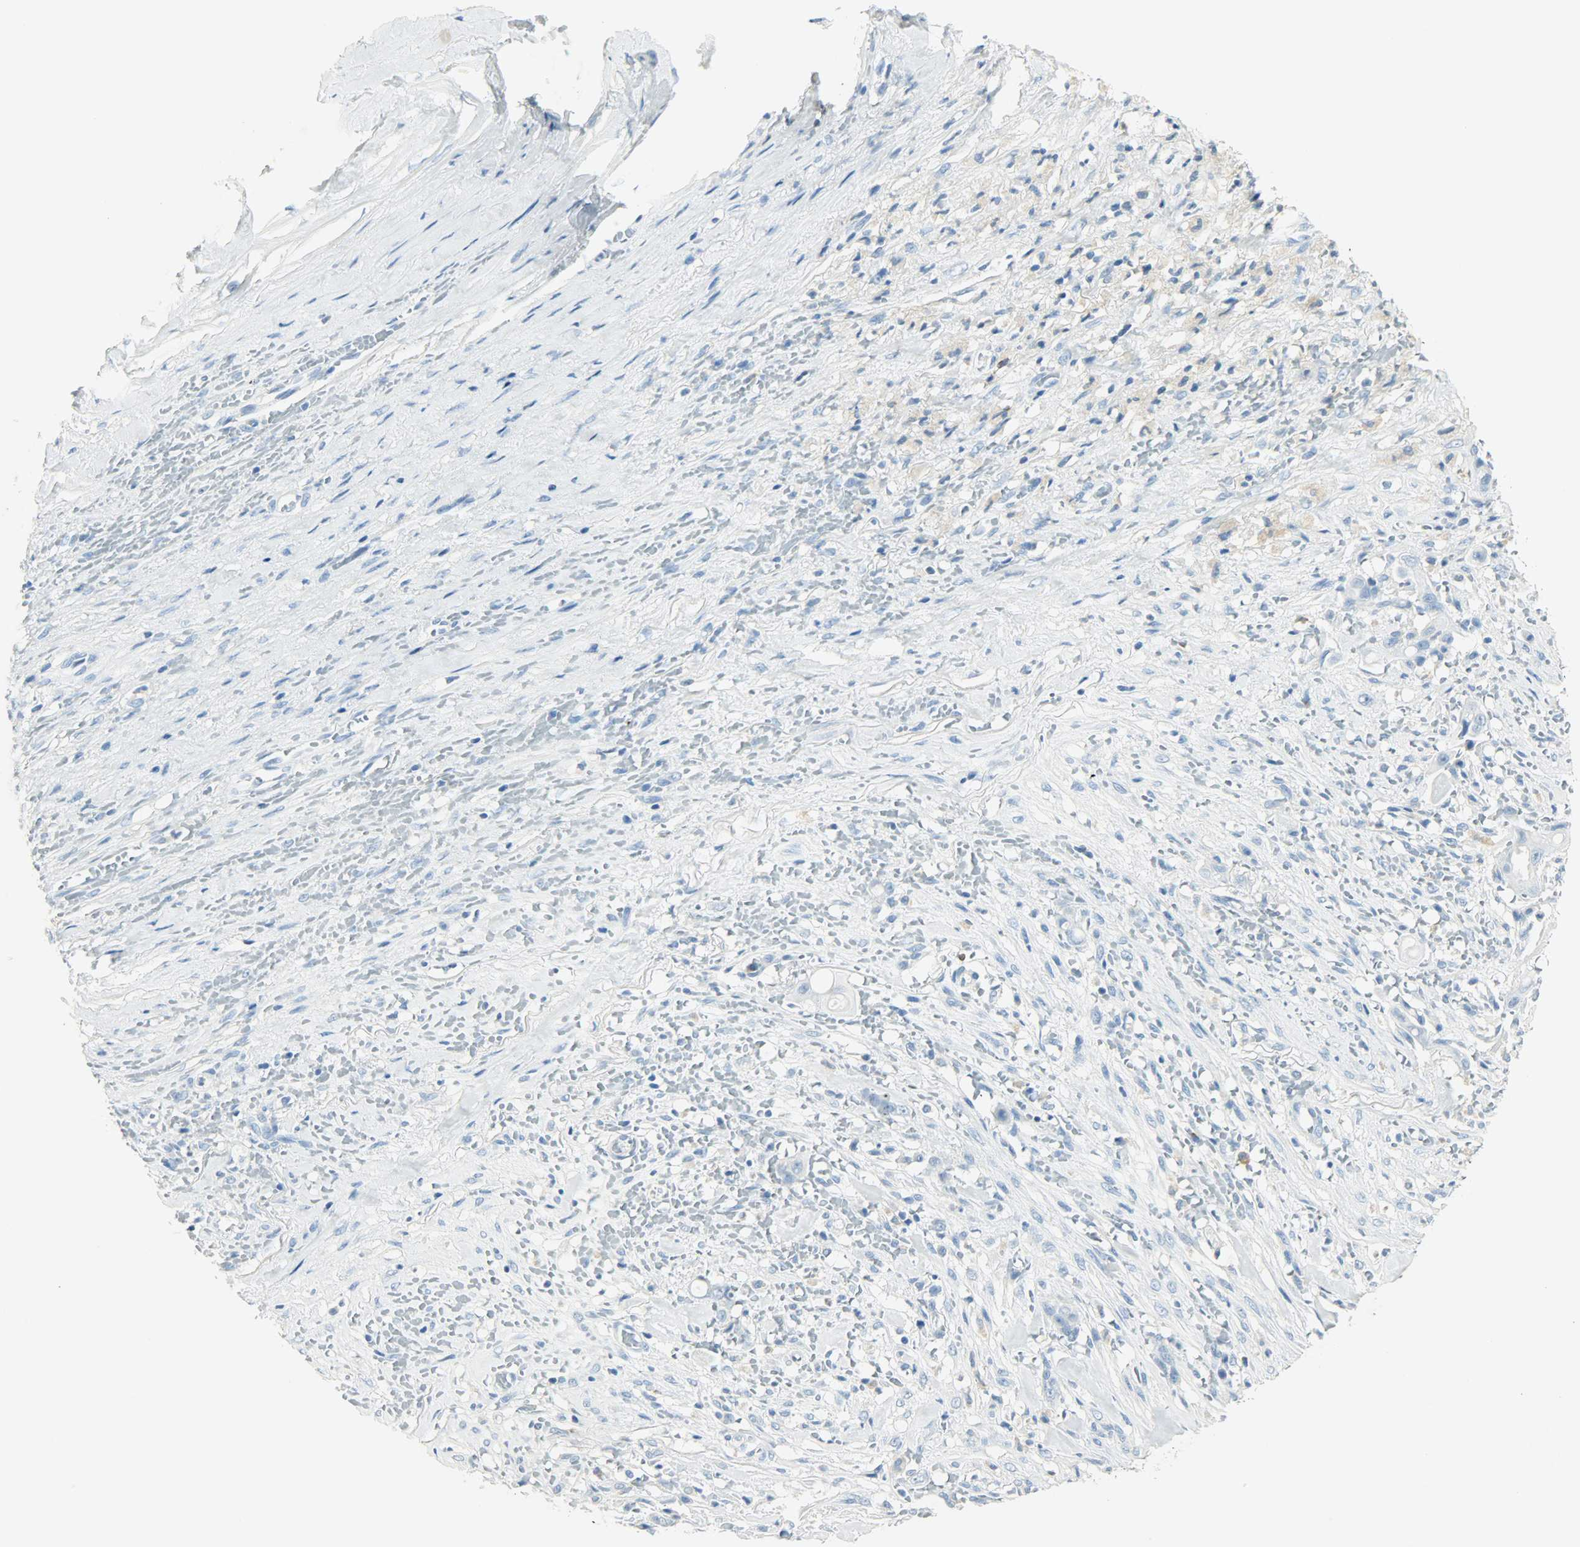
{"staining": {"intensity": "negative", "quantity": "none", "location": "none"}, "tissue": "liver cancer", "cell_type": "Tumor cells", "image_type": "cancer", "snomed": [{"axis": "morphology", "description": "Cholangiocarcinoma"}, {"axis": "topography", "description": "Liver"}], "caption": "Immunohistochemical staining of human cholangiocarcinoma (liver) reveals no significant expression in tumor cells.", "gene": "PTPN6", "patient": {"sex": "female", "age": 70}}